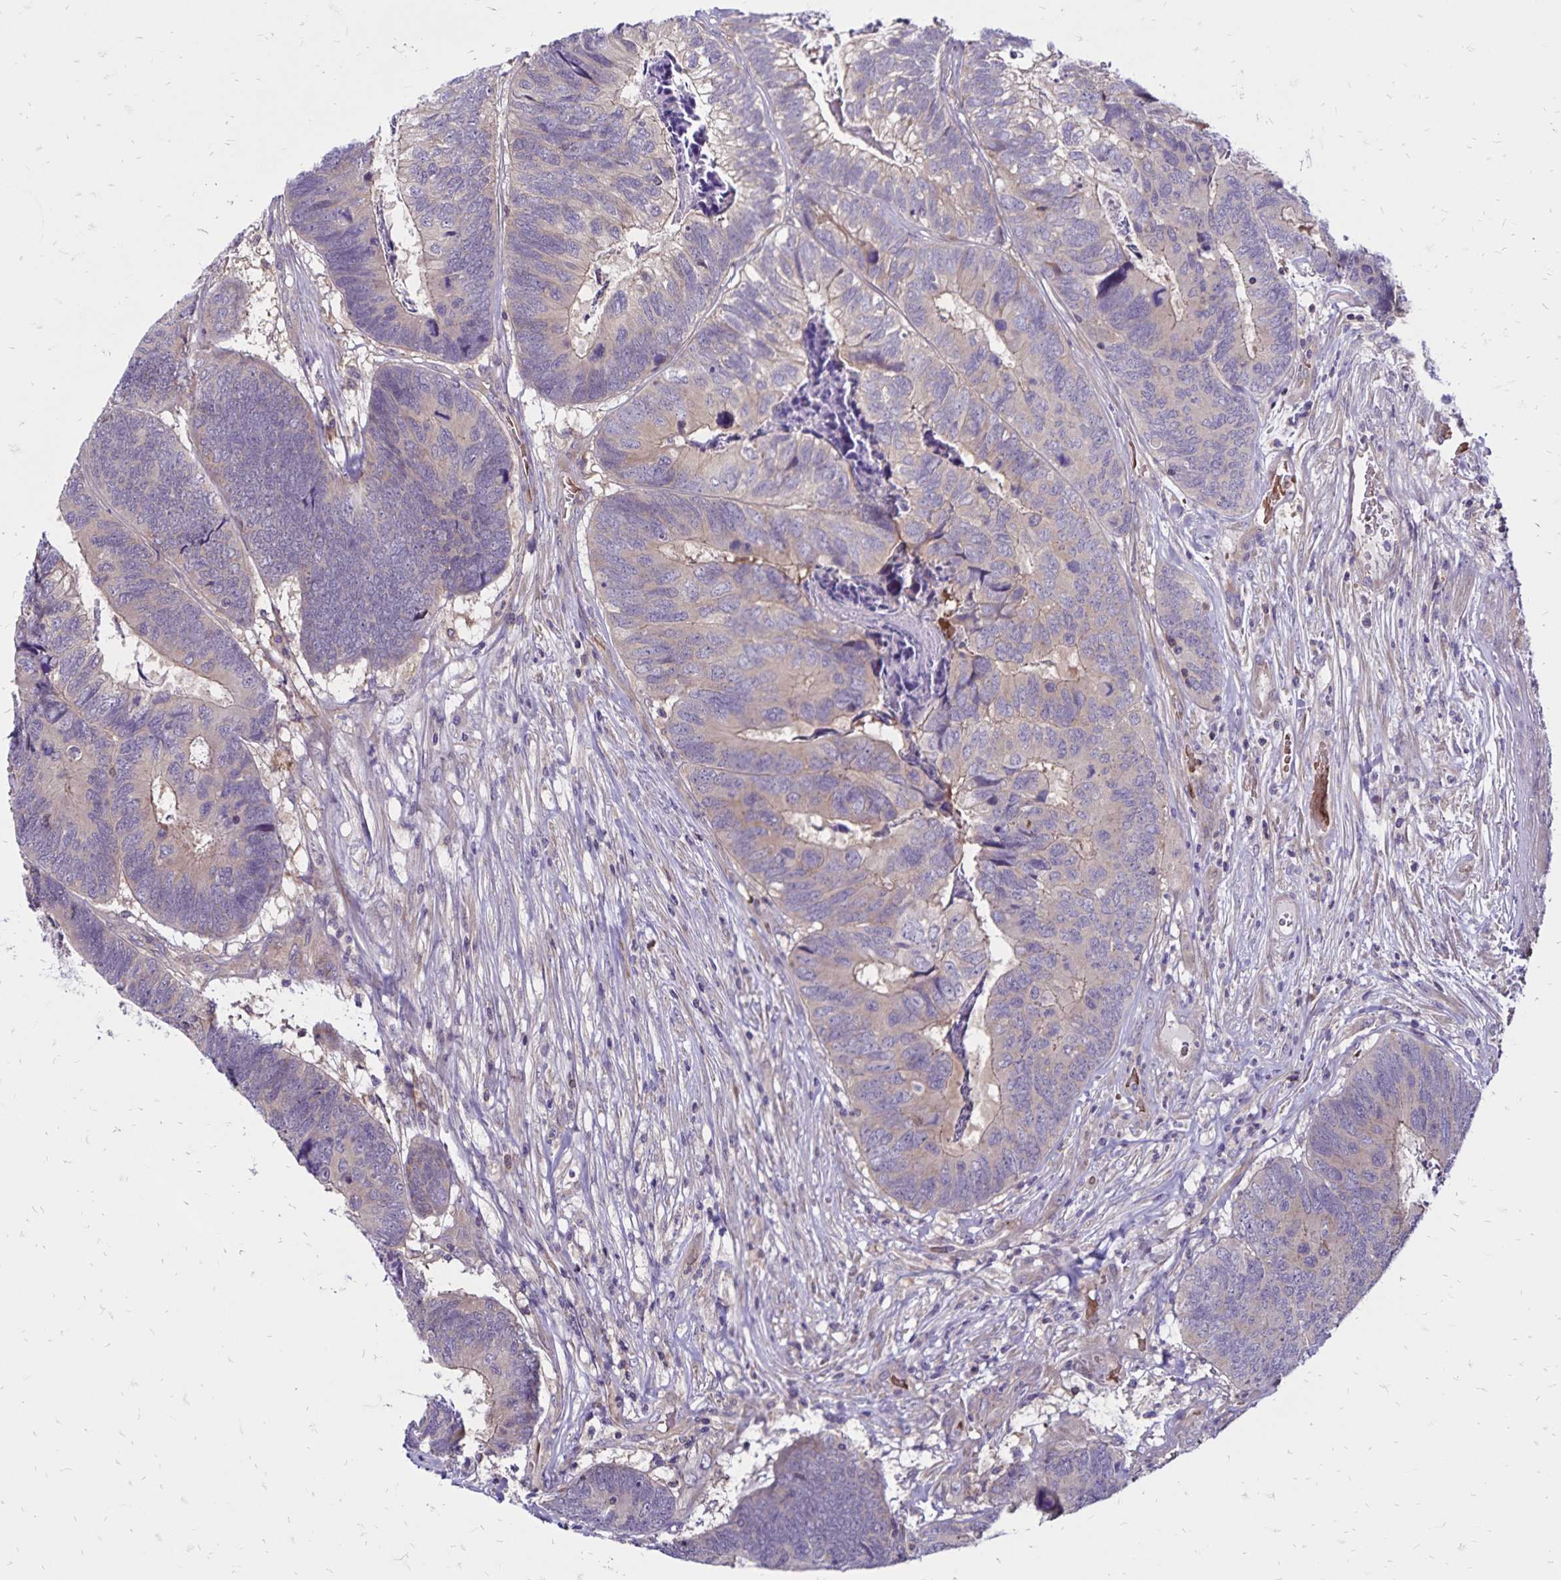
{"staining": {"intensity": "weak", "quantity": "<25%", "location": "cytoplasmic/membranous"}, "tissue": "colorectal cancer", "cell_type": "Tumor cells", "image_type": "cancer", "snomed": [{"axis": "morphology", "description": "Adenocarcinoma, NOS"}, {"axis": "topography", "description": "Colon"}], "caption": "Histopathology image shows no significant protein staining in tumor cells of colorectal cancer.", "gene": "FSD1", "patient": {"sex": "female", "age": 67}}